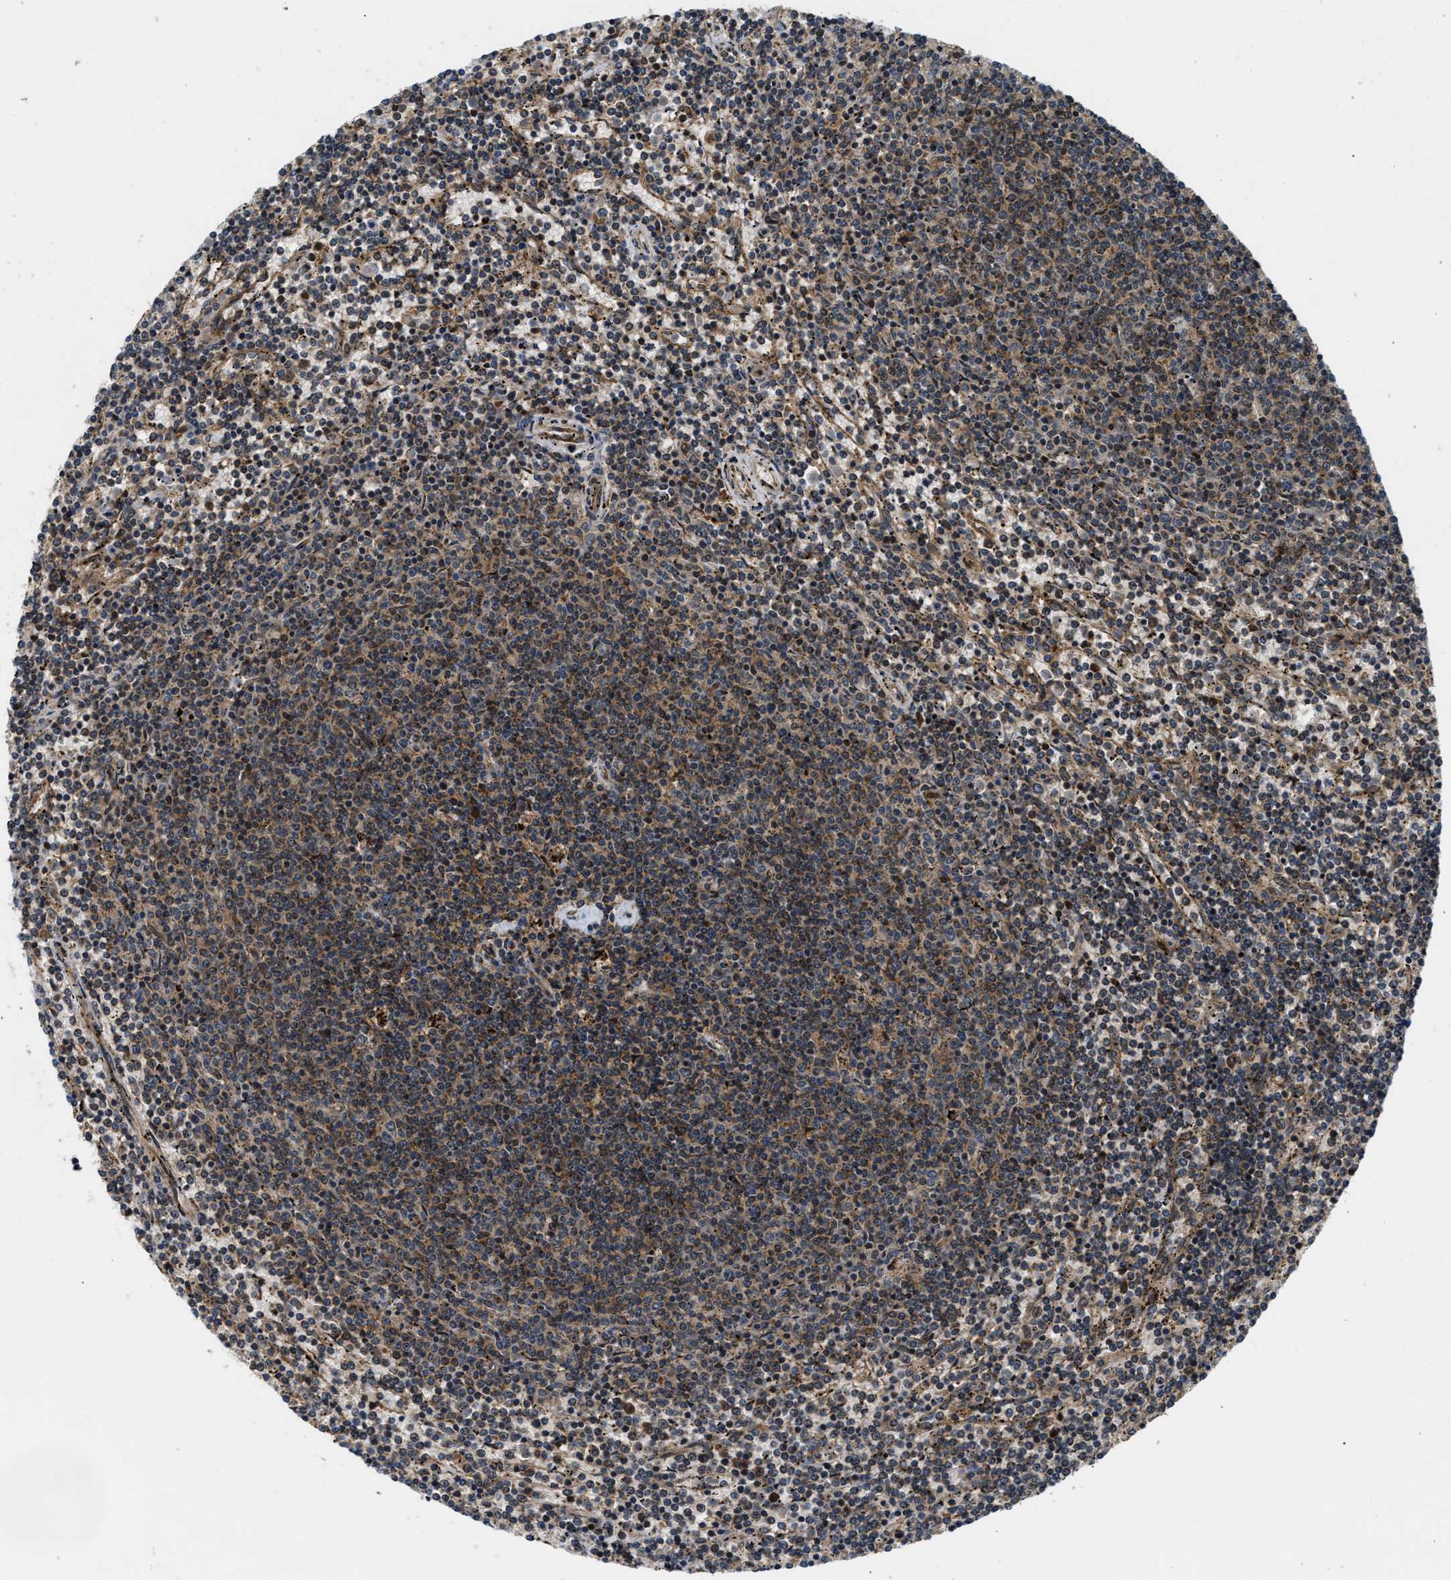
{"staining": {"intensity": "weak", "quantity": "25%-75%", "location": "cytoplasmic/membranous"}, "tissue": "lymphoma", "cell_type": "Tumor cells", "image_type": "cancer", "snomed": [{"axis": "morphology", "description": "Malignant lymphoma, non-Hodgkin's type, Low grade"}, {"axis": "topography", "description": "Spleen"}], "caption": "Lymphoma stained for a protein reveals weak cytoplasmic/membranous positivity in tumor cells.", "gene": "PNPLA8", "patient": {"sex": "female", "age": 50}}